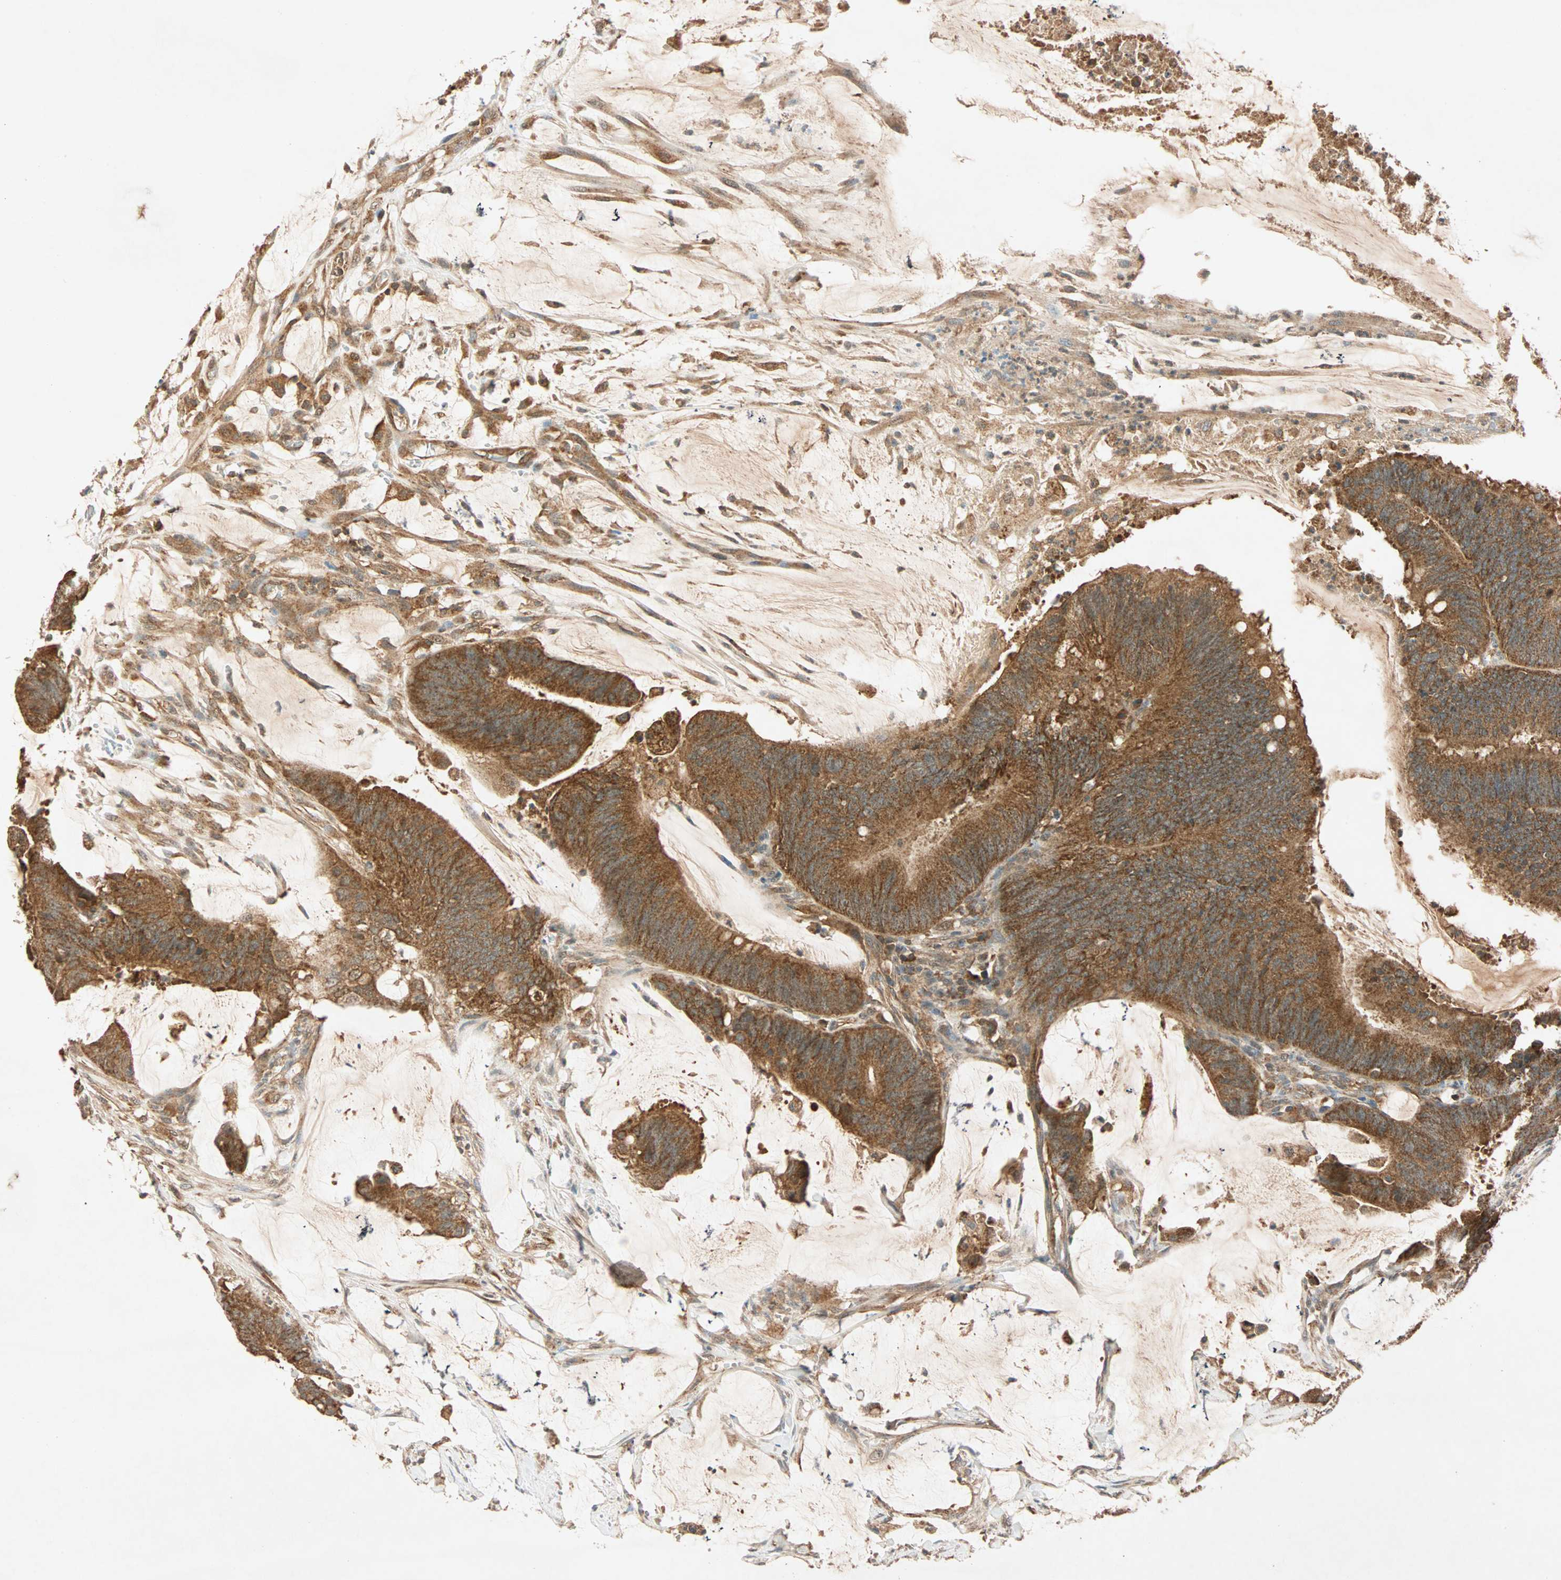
{"staining": {"intensity": "strong", "quantity": ">75%", "location": "cytoplasmic/membranous"}, "tissue": "colorectal cancer", "cell_type": "Tumor cells", "image_type": "cancer", "snomed": [{"axis": "morphology", "description": "Adenocarcinoma, NOS"}, {"axis": "topography", "description": "Rectum"}], "caption": "Brown immunohistochemical staining in adenocarcinoma (colorectal) exhibits strong cytoplasmic/membranous expression in approximately >75% of tumor cells.", "gene": "MAPK1", "patient": {"sex": "female", "age": 66}}